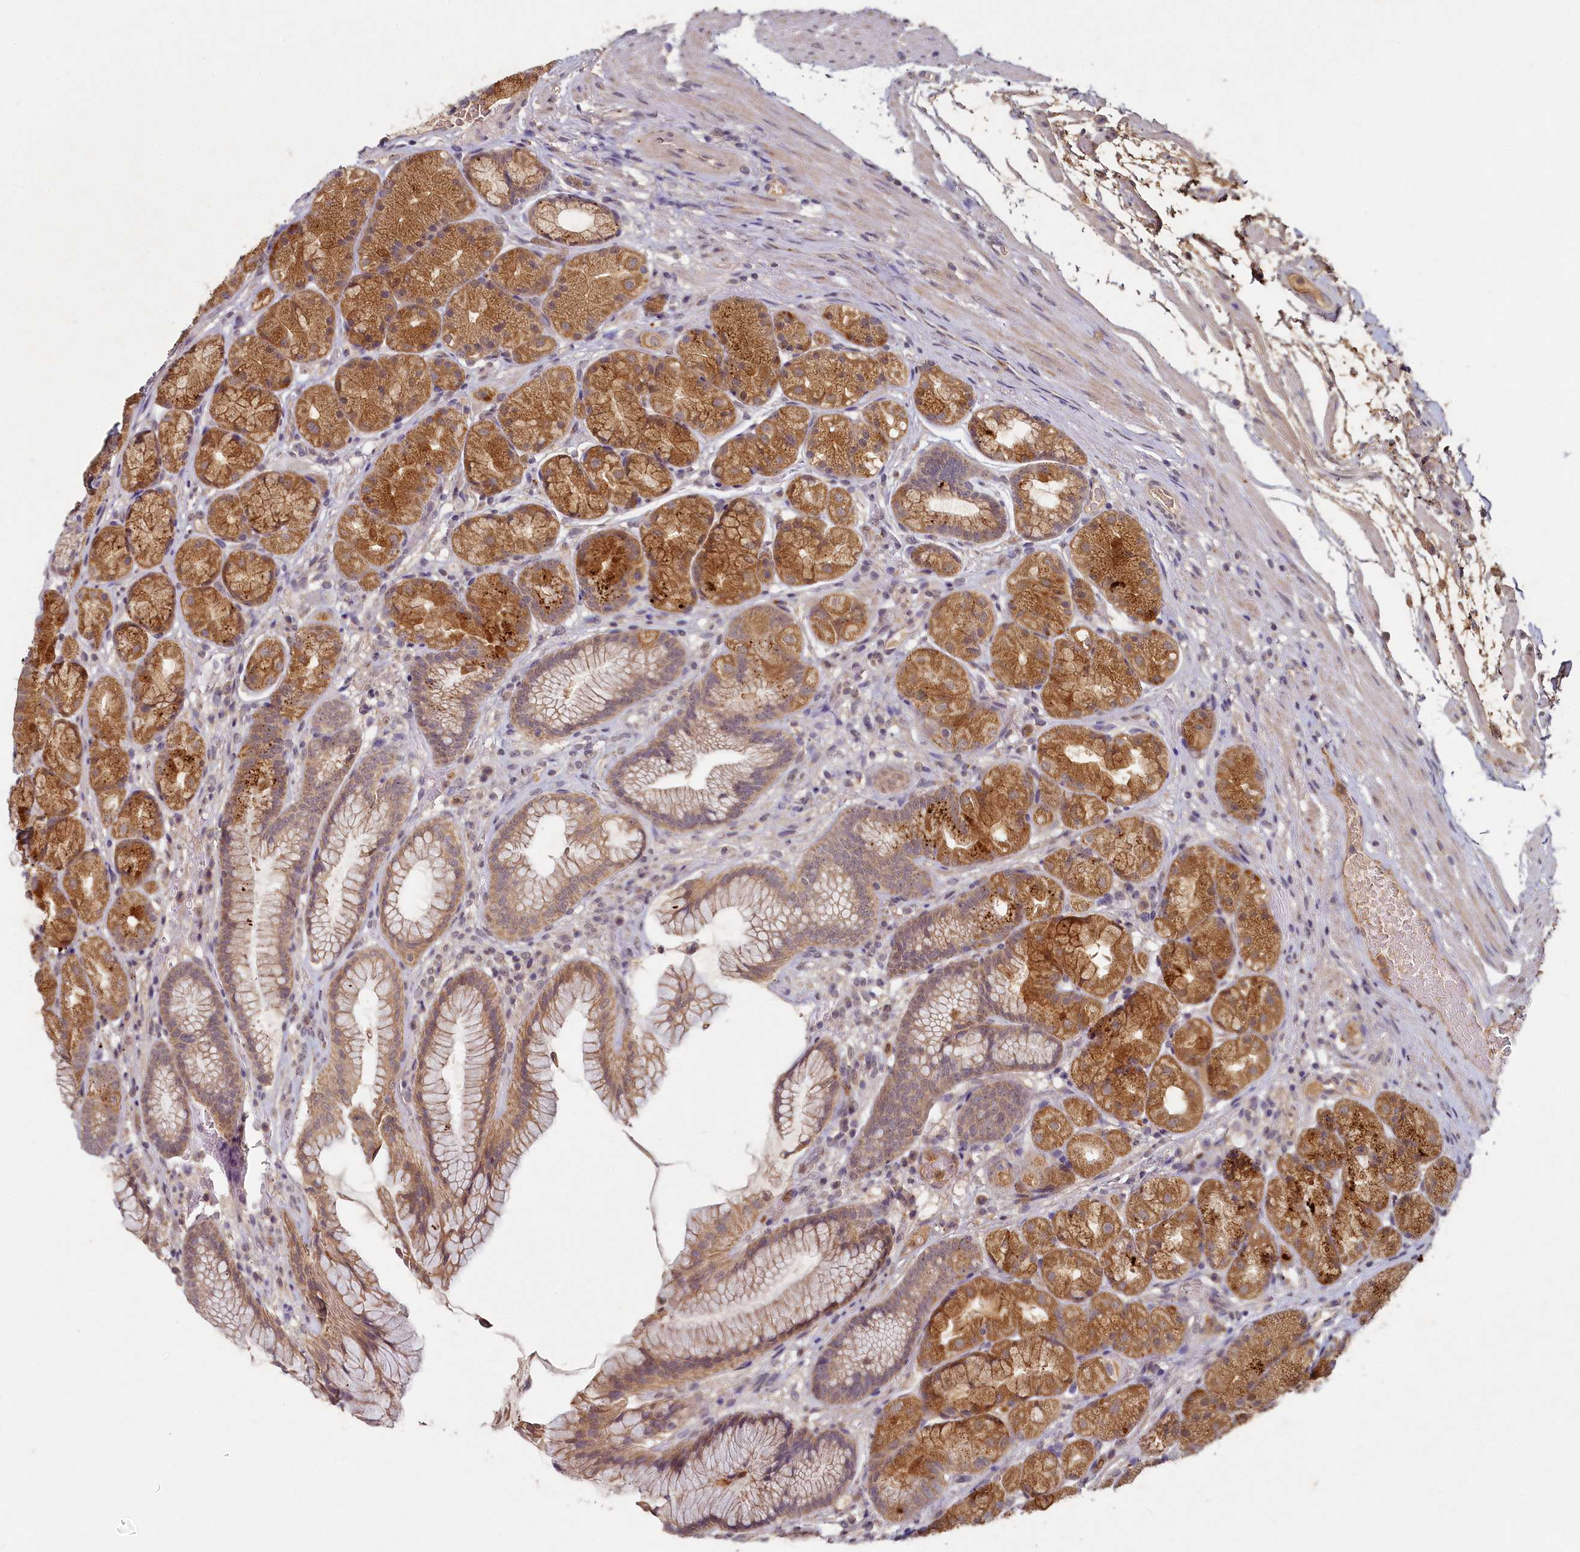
{"staining": {"intensity": "strong", "quantity": ">75%", "location": "cytoplasmic/membranous"}, "tissue": "stomach", "cell_type": "Glandular cells", "image_type": "normal", "snomed": [{"axis": "morphology", "description": "Normal tissue, NOS"}, {"axis": "topography", "description": "Stomach"}], "caption": "An image showing strong cytoplasmic/membranous staining in about >75% of glandular cells in unremarkable stomach, as visualized by brown immunohistochemical staining.", "gene": "HERC3", "patient": {"sex": "male", "age": 63}}